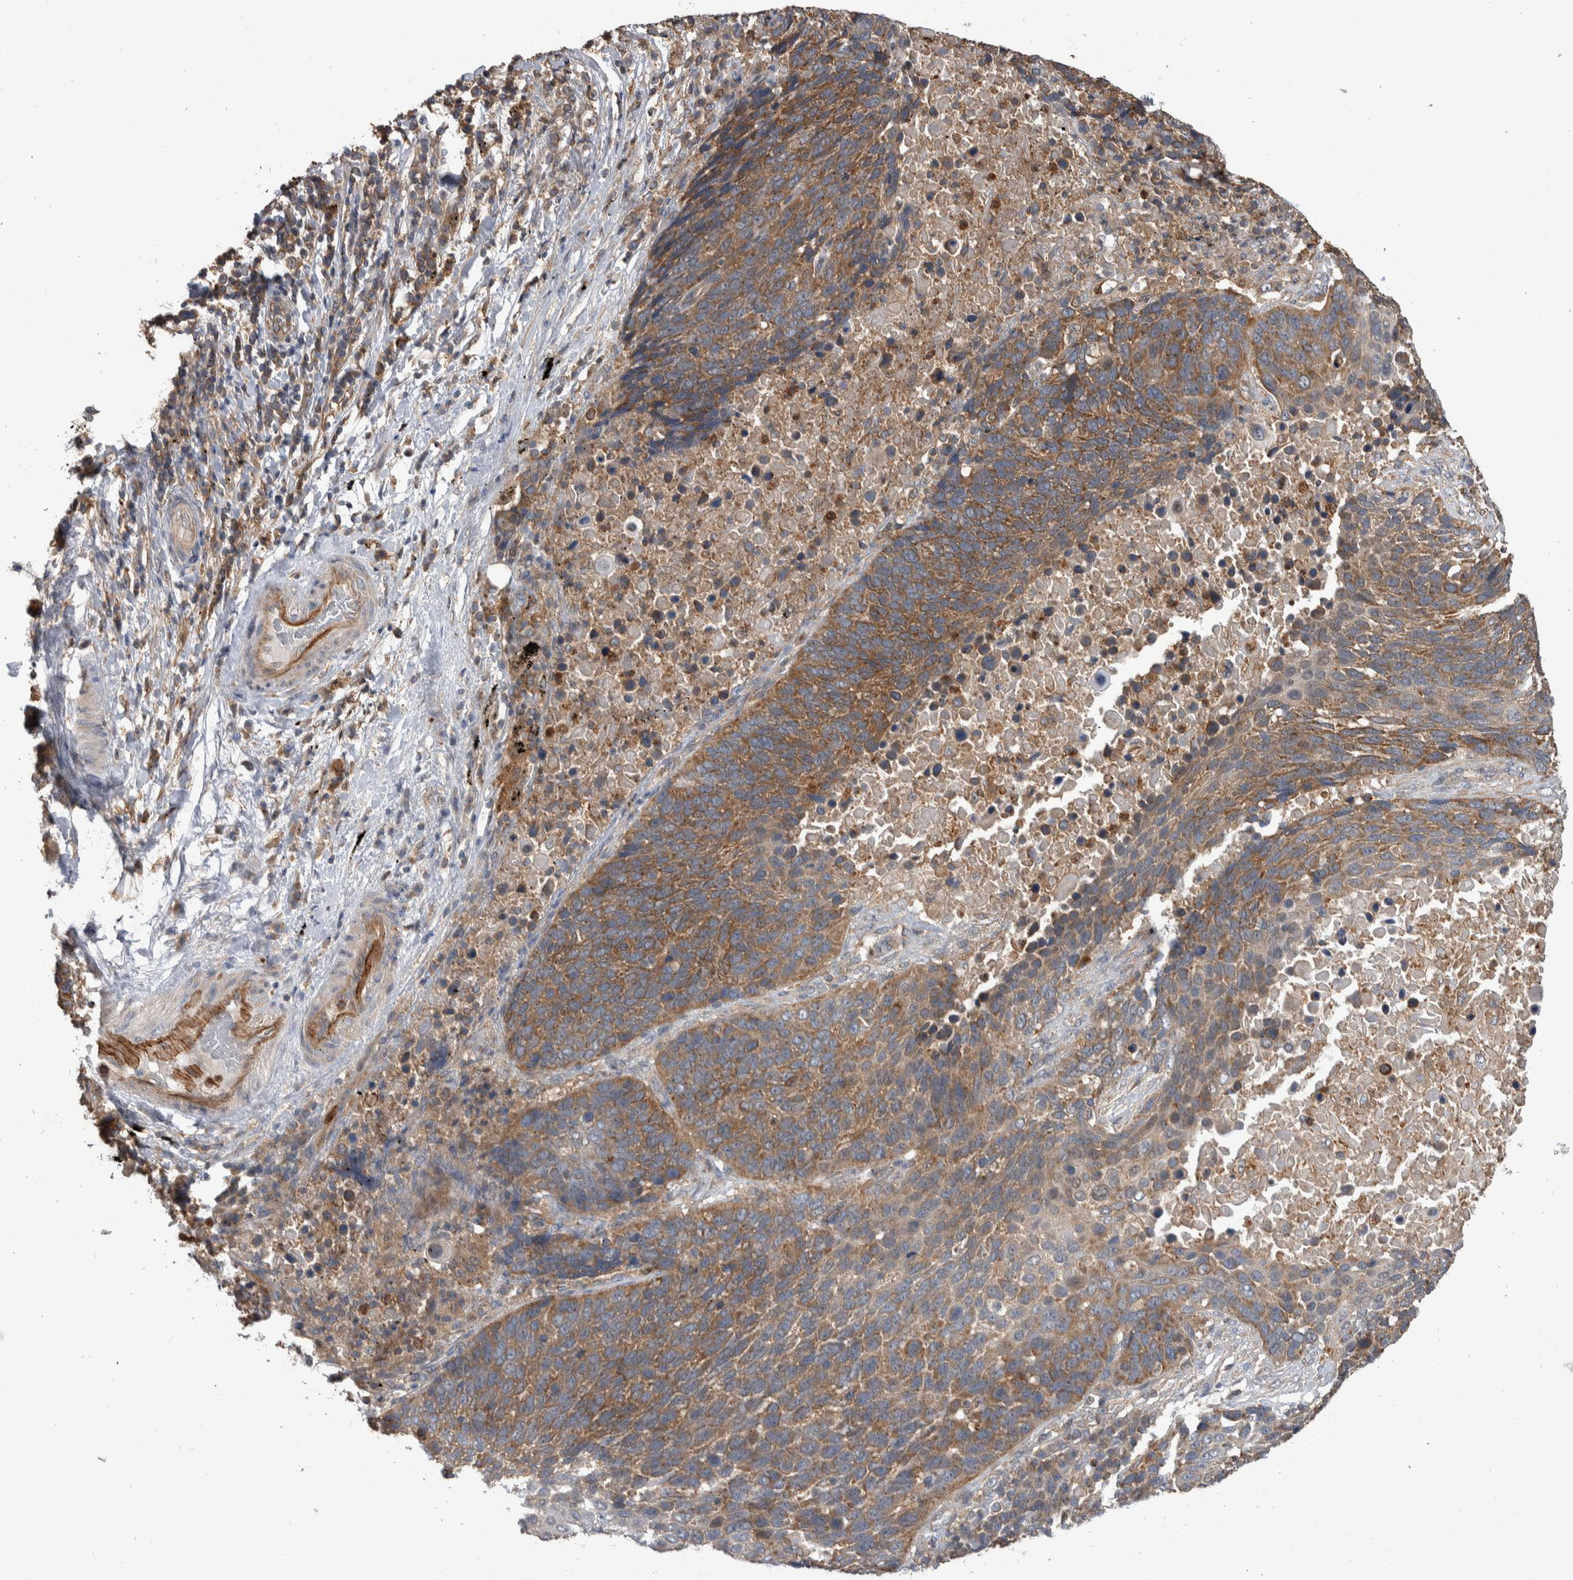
{"staining": {"intensity": "weak", "quantity": ">75%", "location": "cytoplasmic/membranous"}, "tissue": "lung cancer", "cell_type": "Tumor cells", "image_type": "cancer", "snomed": [{"axis": "morphology", "description": "Squamous cell carcinoma, NOS"}, {"axis": "topography", "description": "Lung"}], "caption": "Tumor cells display weak cytoplasmic/membranous expression in about >75% of cells in lung cancer.", "gene": "SDCBP", "patient": {"sex": "male", "age": 66}}